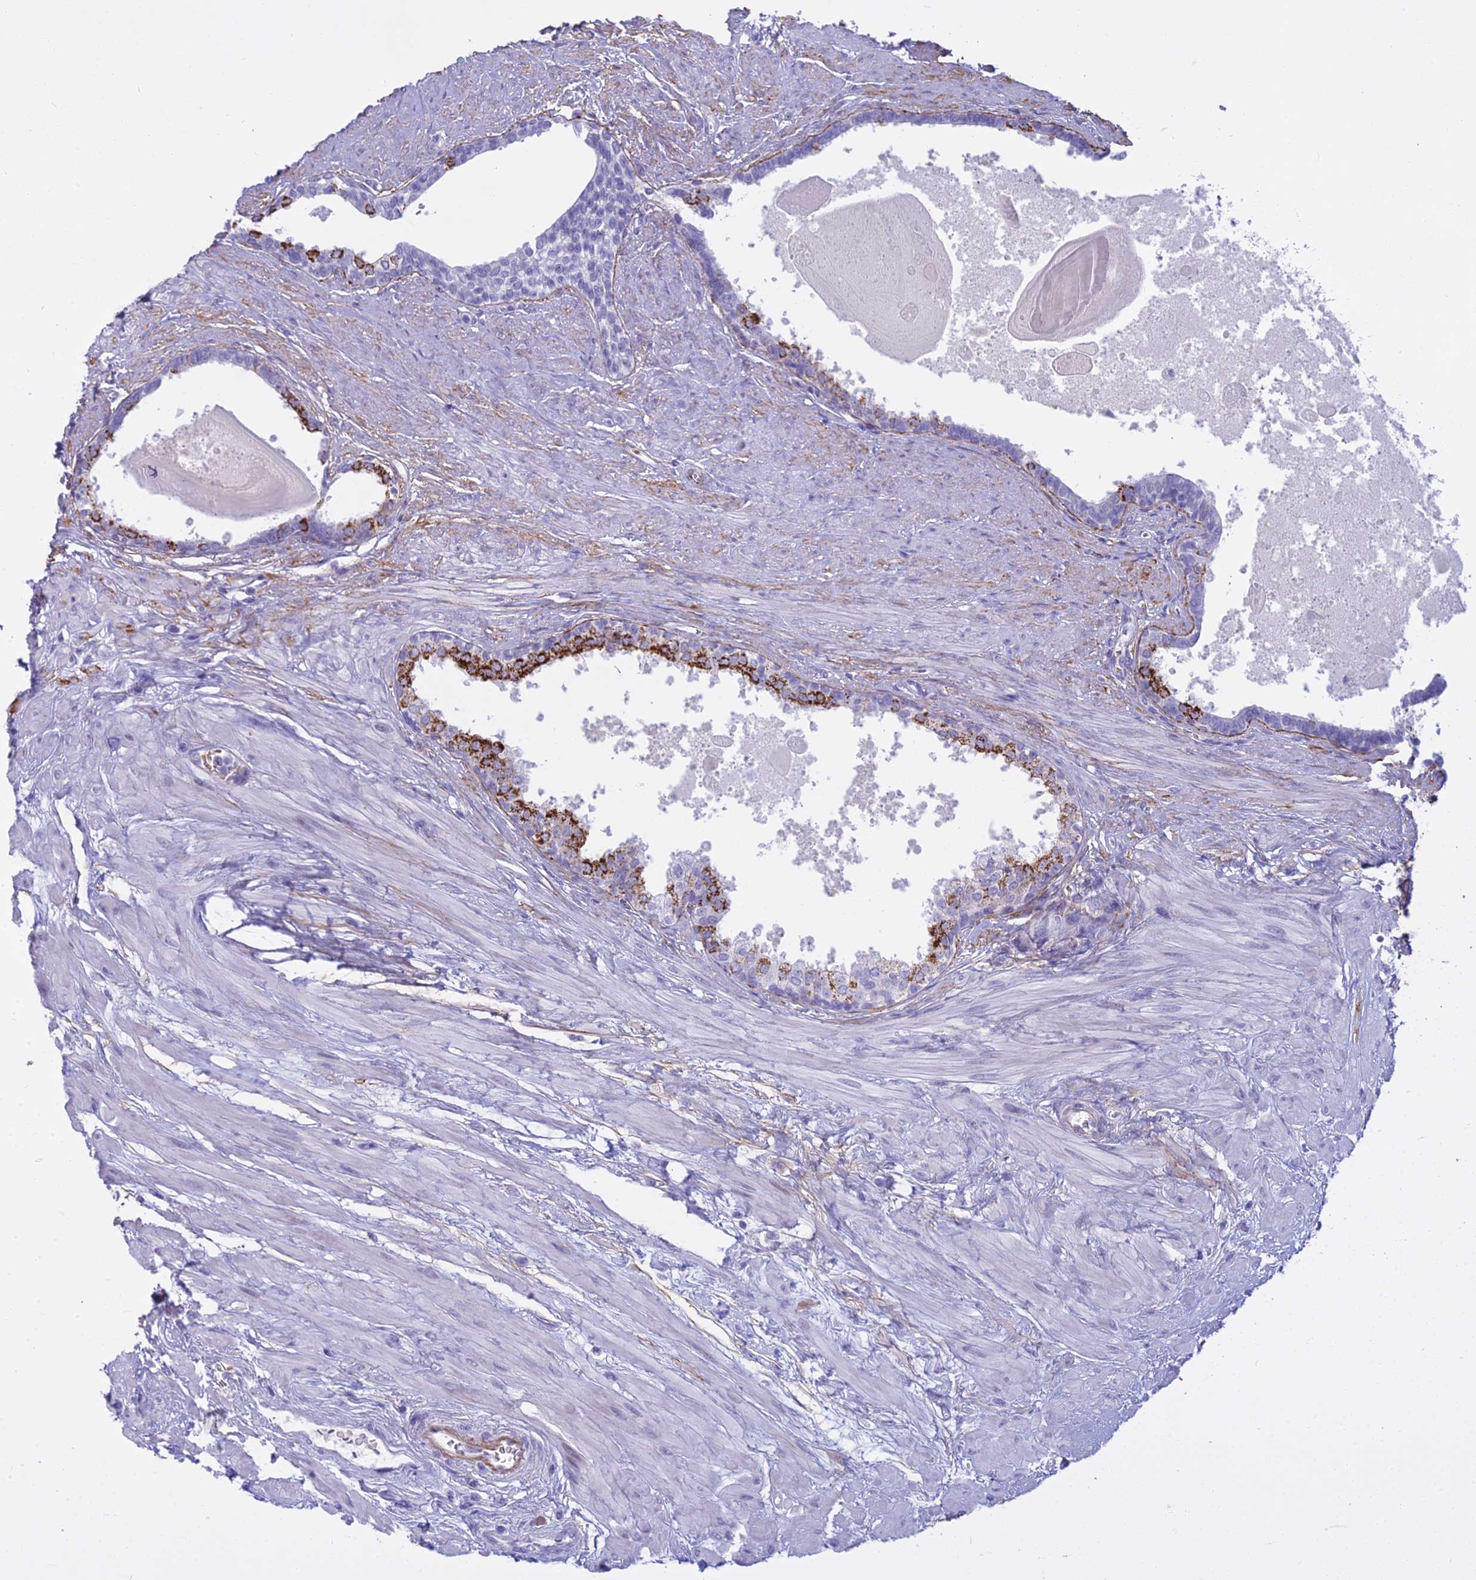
{"staining": {"intensity": "strong", "quantity": "<25%", "location": "cytoplasmic/membranous"}, "tissue": "prostate", "cell_type": "Glandular cells", "image_type": "normal", "snomed": [{"axis": "morphology", "description": "Normal tissue, NOS"}, {"axis": "topography", "description": "Prostate"}], "caption": "Strong cytoplasmic/membranous expression is identified in approximately <25% of glandular cells in benign prostate. (Stains: DAB (3,3'-diaminobenzidine) in brown, nuclei in blue, Microscopy: brightfield microscopy at high magnification).", "gene": "OSTN", "patient": {"sex": "male", "age": 57}}